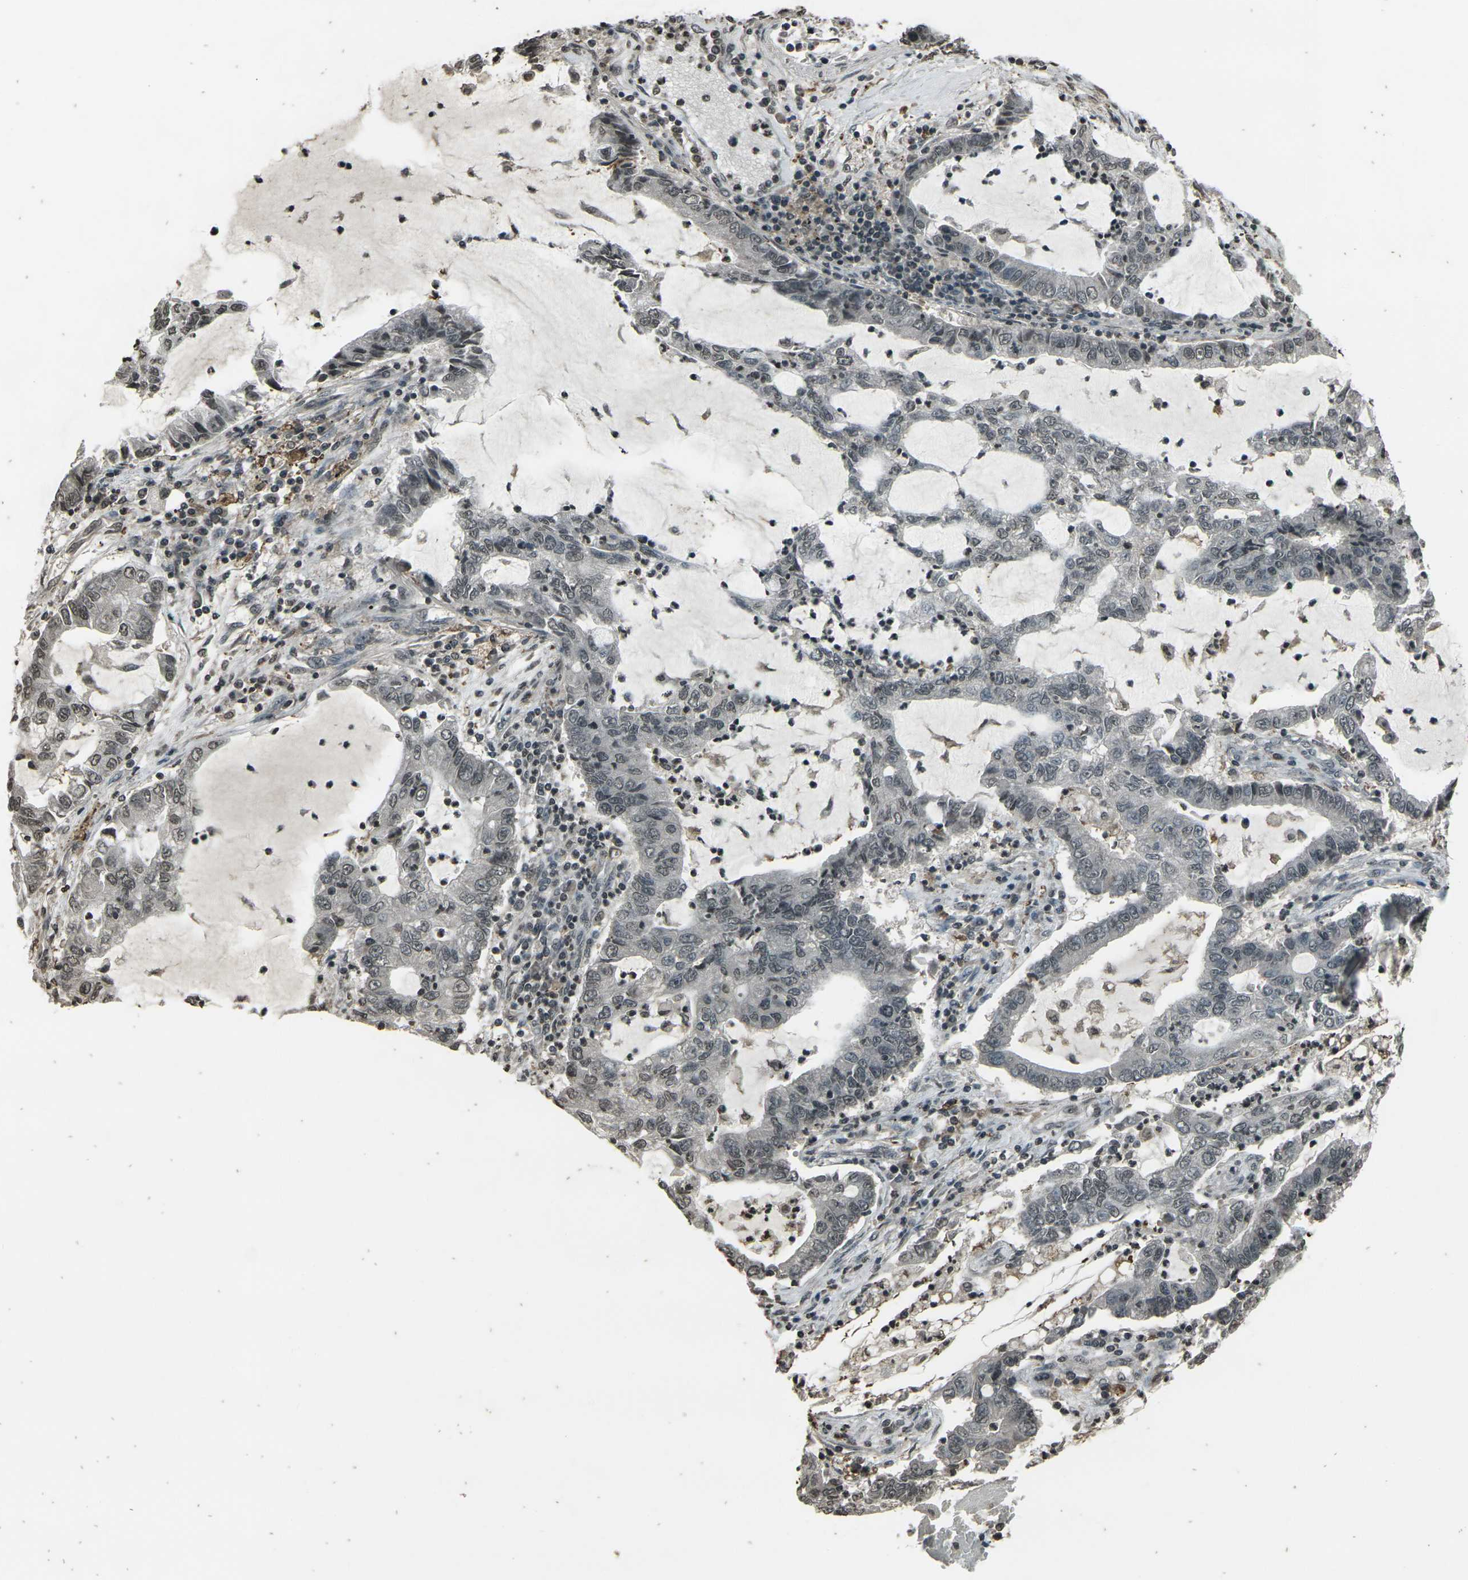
{"staining": {"intensity": "weak", "quantity": "<25%", "location": "nuclear"}, "tissue": "lung cancer", "cell_type": "Tumor cells", "image_type": "cancer", "snomed": [{"axis": "morphology", "description": "Adenocarcinoma, NOS"}, {"axis": "topography", "description": "Lung"}], "caption": "The immunohistochemistry (IHC) histopathology image has no significant expression in tumor cells of lung cancer (adenocarcinoma) tissue.", "gene": "PRPF8", "patient": {"sex": "female", "age": 51}}